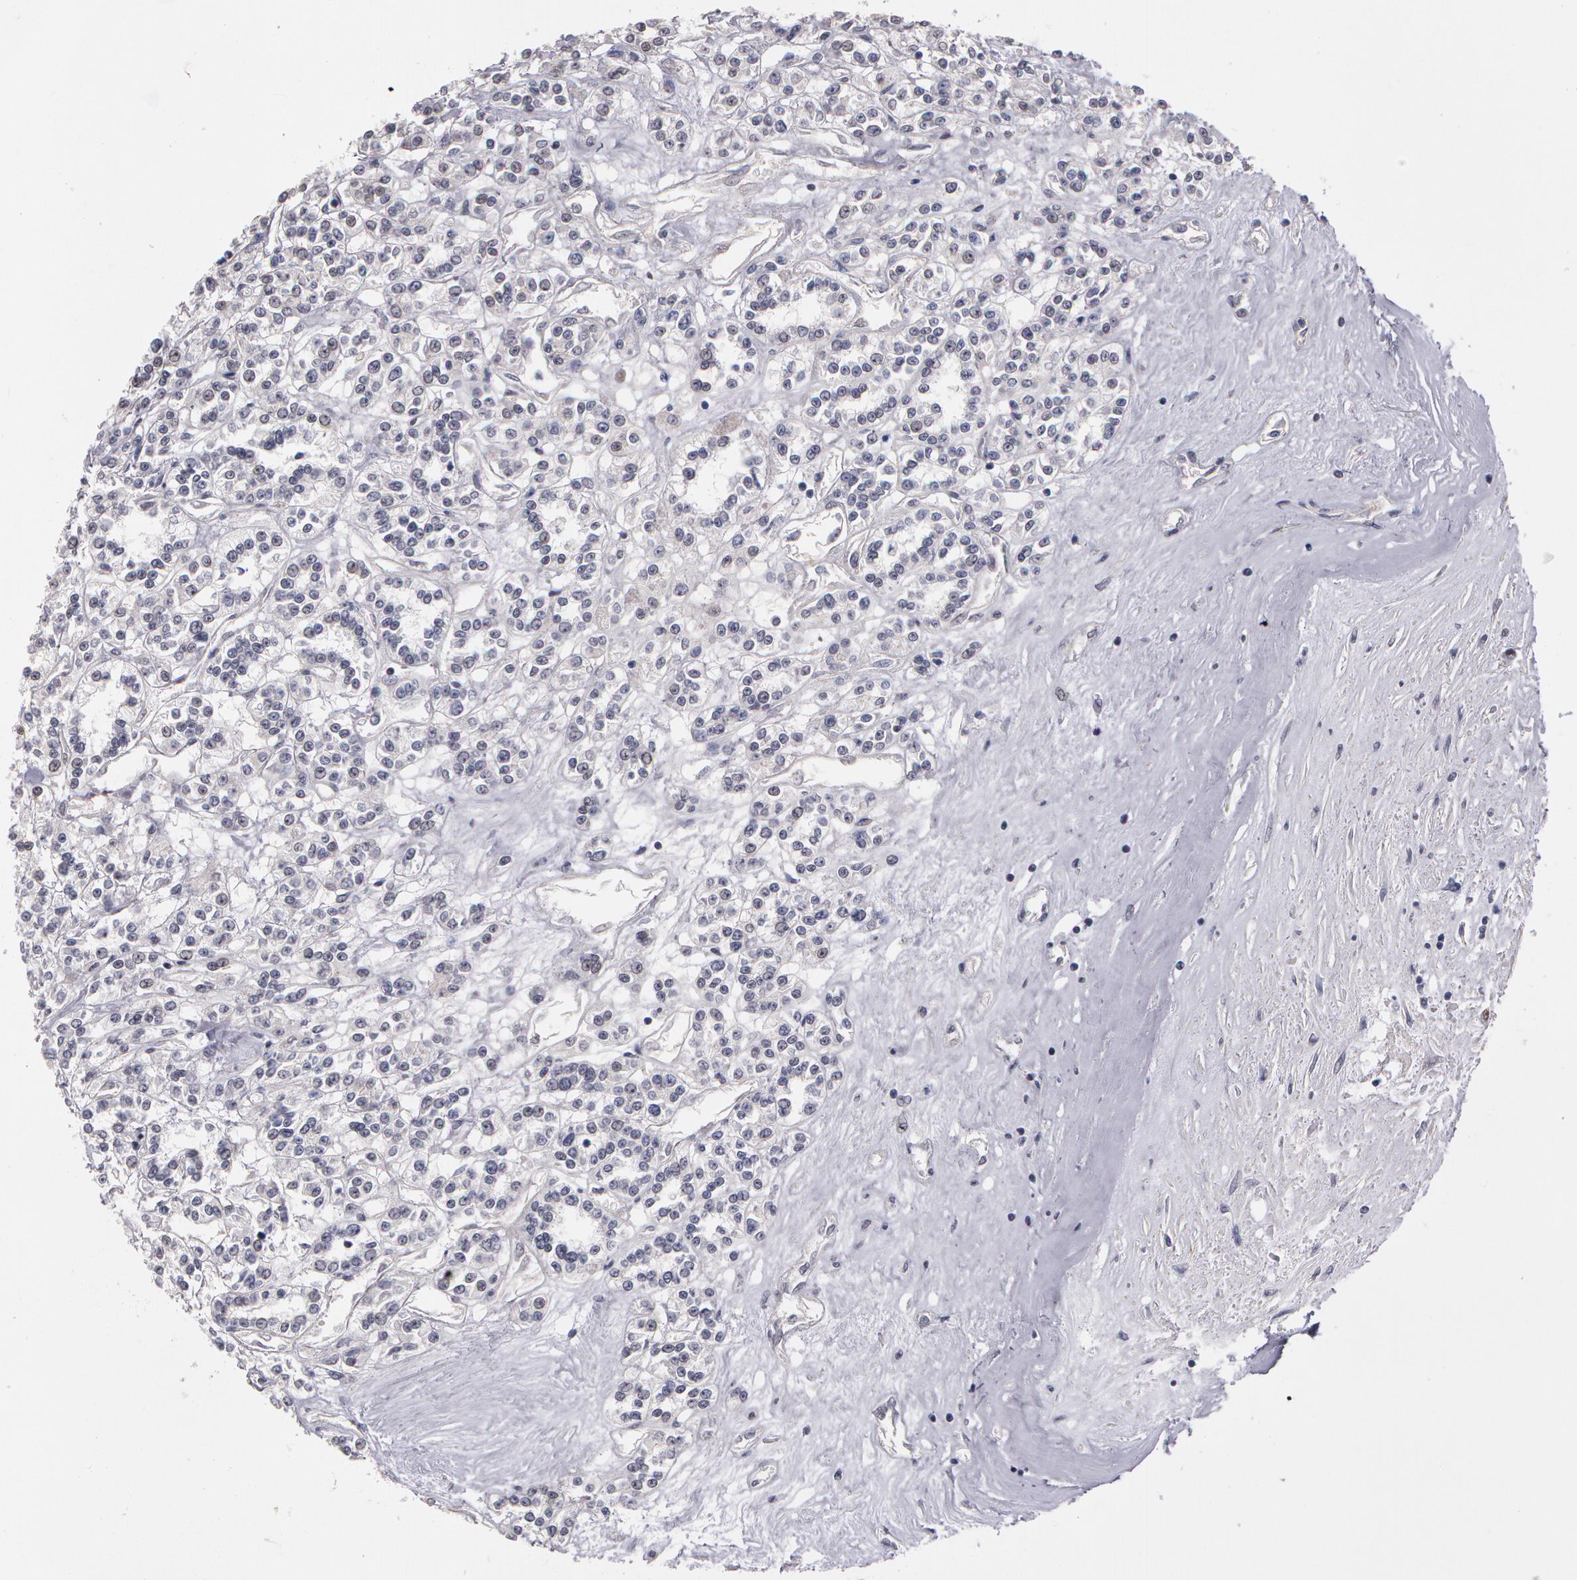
{"staining": {"intensity": "negative", "quantity": "none", "location": "none"}, "tissue": "renal cancer", "cell_type": "Tumor cells", "image_type": "cancer", "snomed": [{"axis": "morphology", "description": "Adenocarcinoma, NOS"}, {"axis": "topography", "description": "Kidney"}], "caption": "Tumor cells are negative for protein expression in human renal cancer.", "gene": "PRICKLE1", "patient": {"sex": "female", "age": 76}}